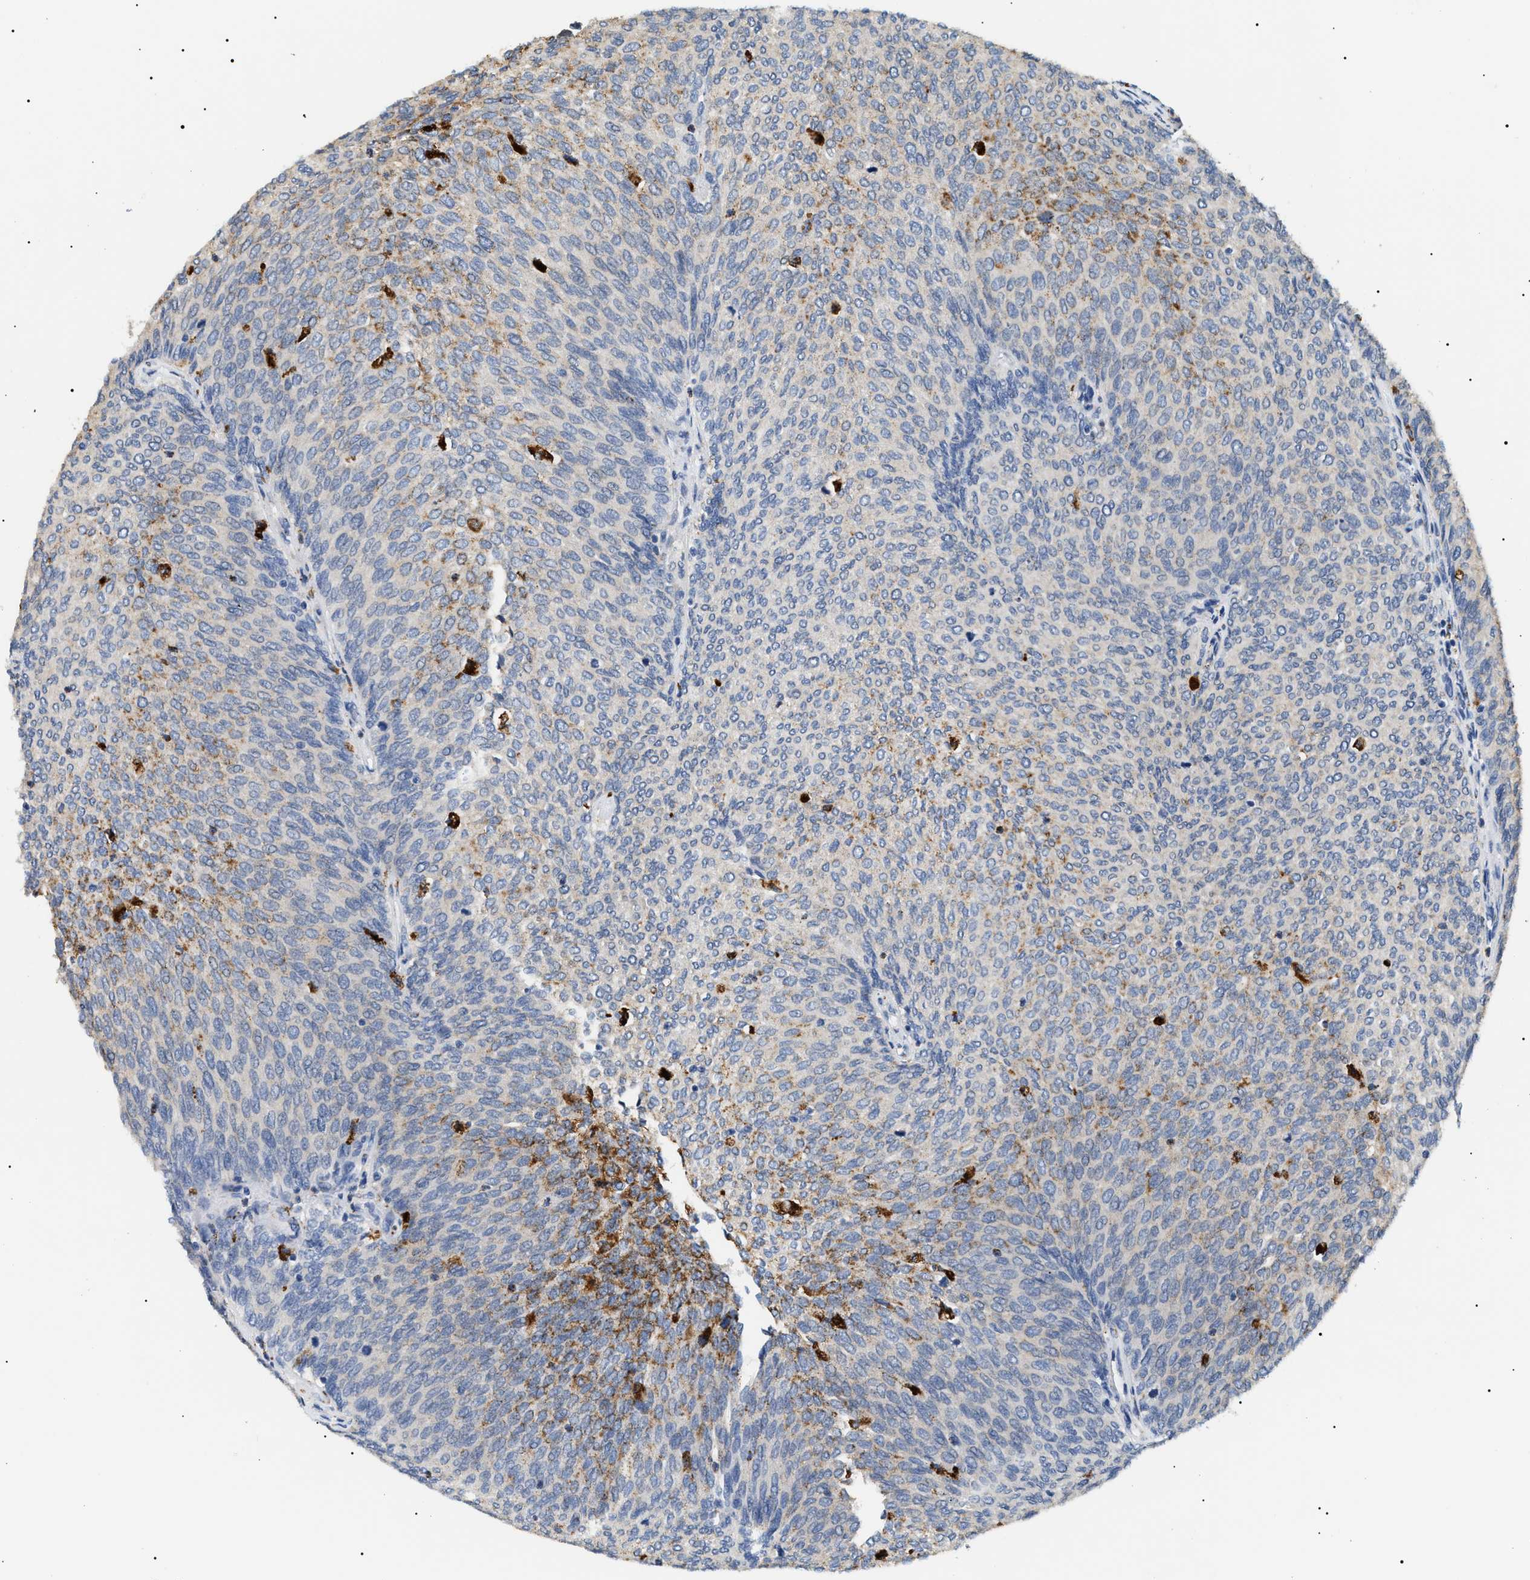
{"staining": {"intensity": "moderate", "quantity": "<25%", "location": "cytoplasmic/membranous"}, "tissue": "urothelial cancer", "cell_type": "Tumor cells", "image_type": "cancer", "snomed": [{"axis": "morphology", "description": "Urothelial carcinoma, Low grade"}, {"axis": "topography", "description": "Urinary bladder"}], "caption": "High-power microscopy captured an immunohistochemistry (IHC) micrograph of urothelial cancer, revealing moderate cytoplasmic/membranous expression in approximately <25% of tumor cells.", "gene": "HSD17B11", "patient": {"sex": "female", "age": 79}}